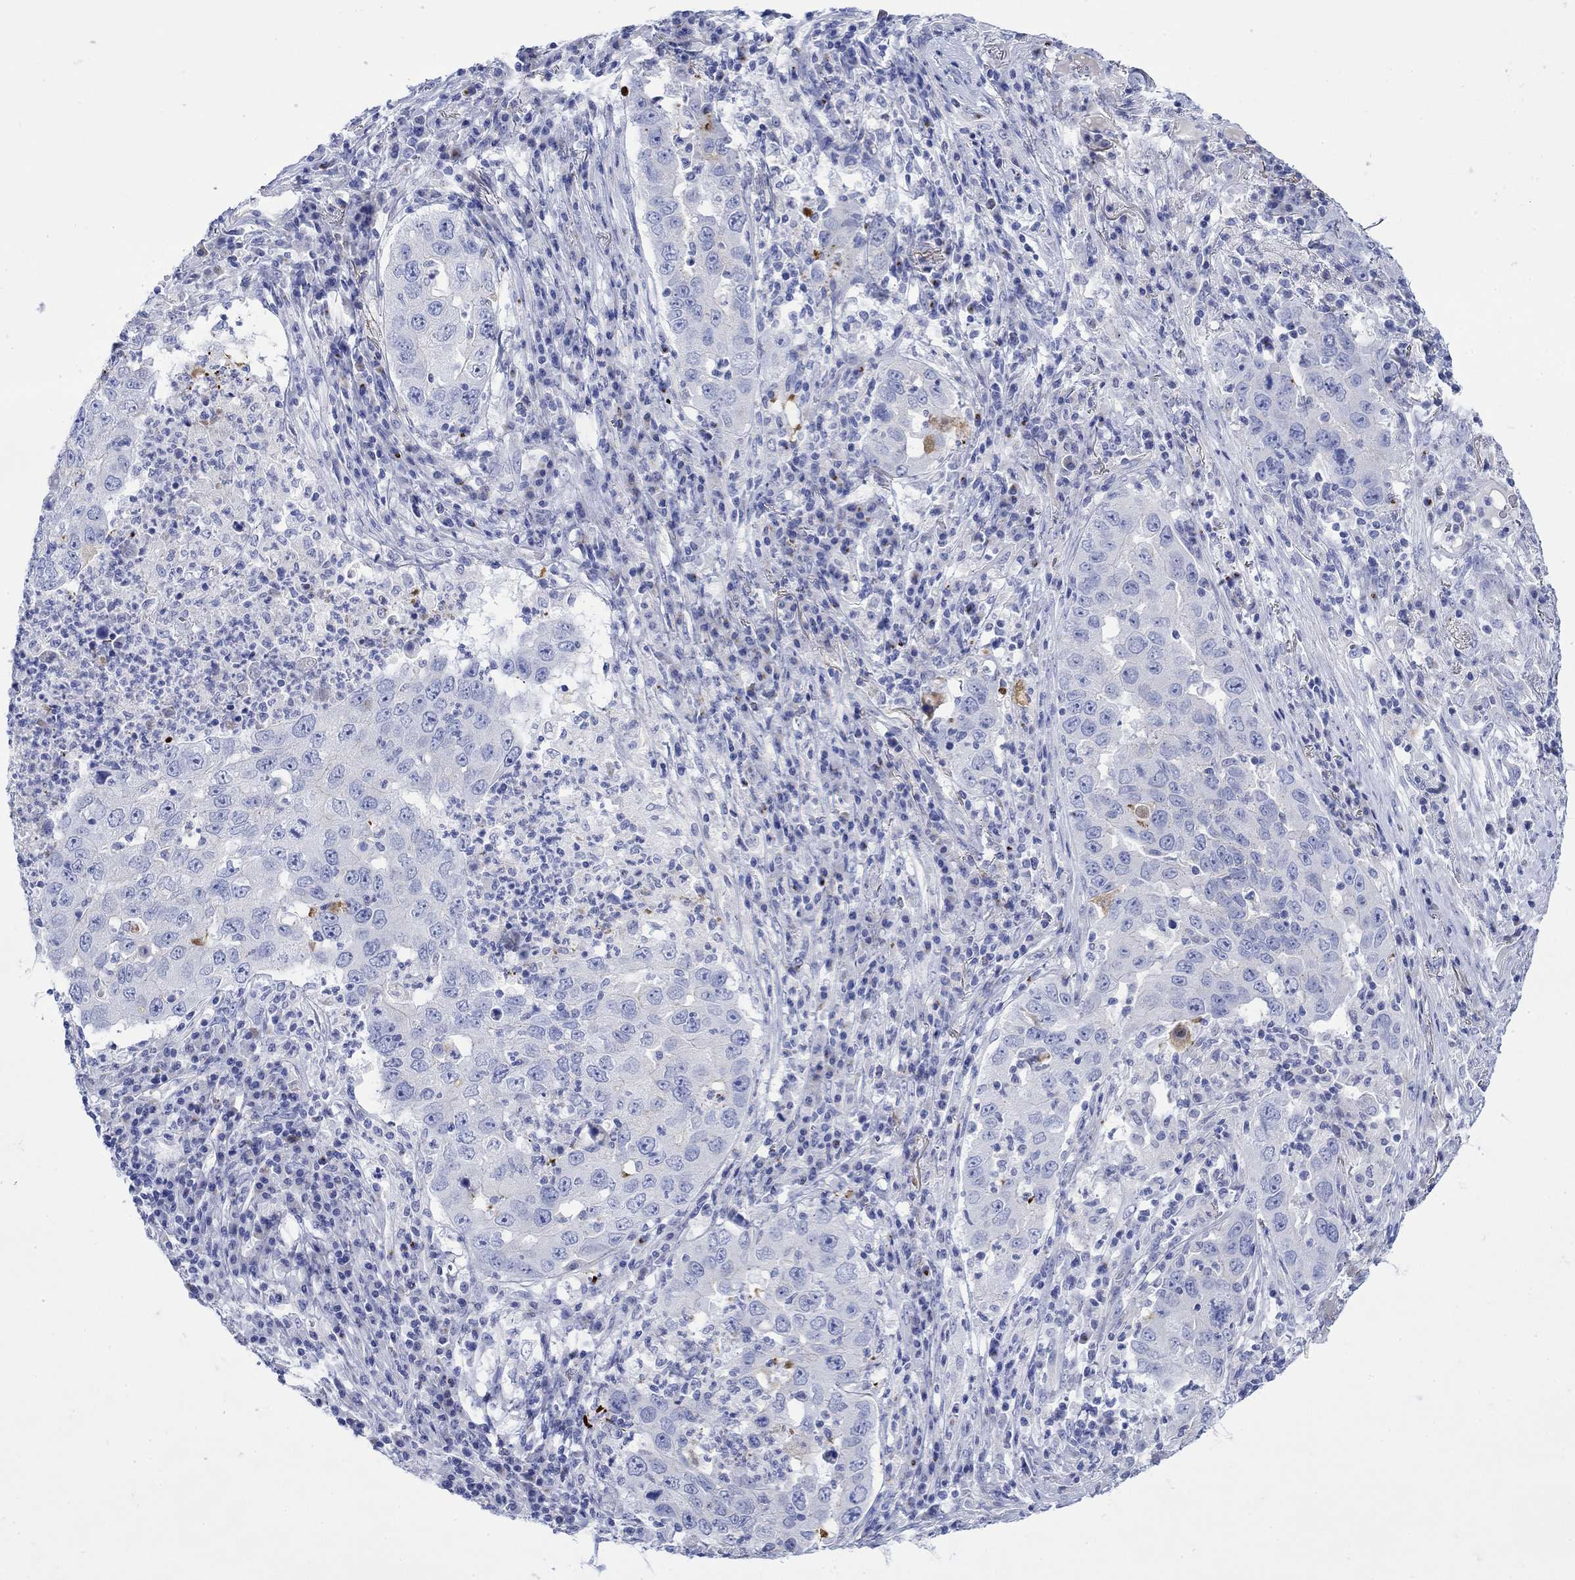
{"staining": {"intensity": "weak", "quantity": "<25%", "location": "cytoplasmic/membranous"}, "tissue": "lung cancer", "cell_type": "Tumor cells", "image_type": "cancer", "snomed": [{"axis": "morphology", "description": "Adenocarcinoma, NOS"}, {"axis": "topography", "description": "Lung"}], "caption": "A high-resolution image shows IHC staining of lung cancer, which exhibits no significant positivity in tumor cells. The staining was performed using DAB (3,3'-diaminobenzidine) to visualize the protein expression in brown, while the nuclei were stained in blue with hematoxylin (Magnification: 20x).", "gene": "ANKMY1", "patient": {"sex": "male", "age": 73}}